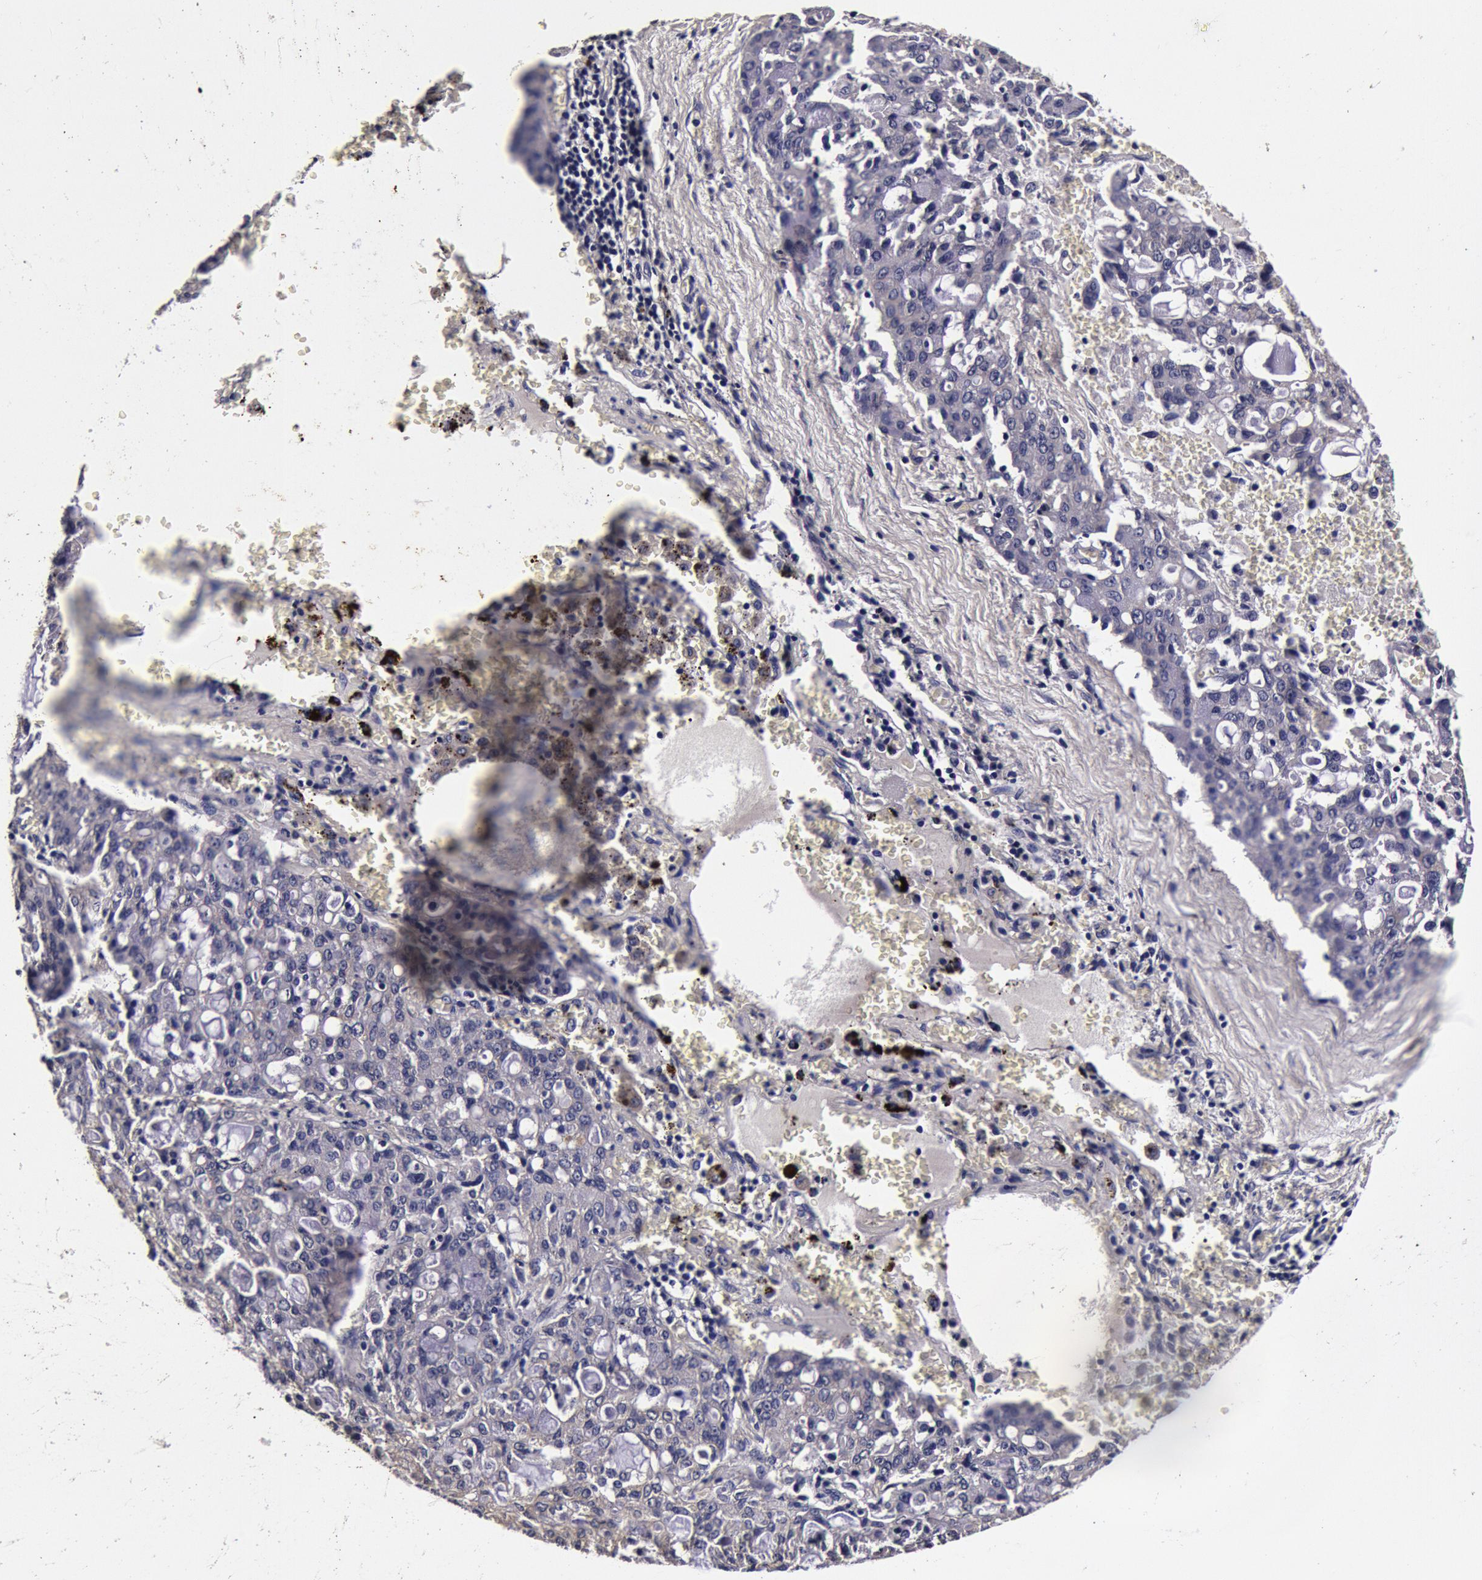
{"staining": {"intensity": "negative", "quantity": "none", "location": "none"}, "tissue": "lung cancer", "cell_type": "Tumor cells", "image_type": "cancer", "snomed": [{"axis": "morphology", "description": "Adenocarcinoma, NOS"}, {"axis": "topography", "description": "Lung"}], "caption": "Tumor cells show no significant positivity in lung cancer (adenocarcinoma).", "gene": "CCDC22", "patient": {"sex": "female", "age": 44}}